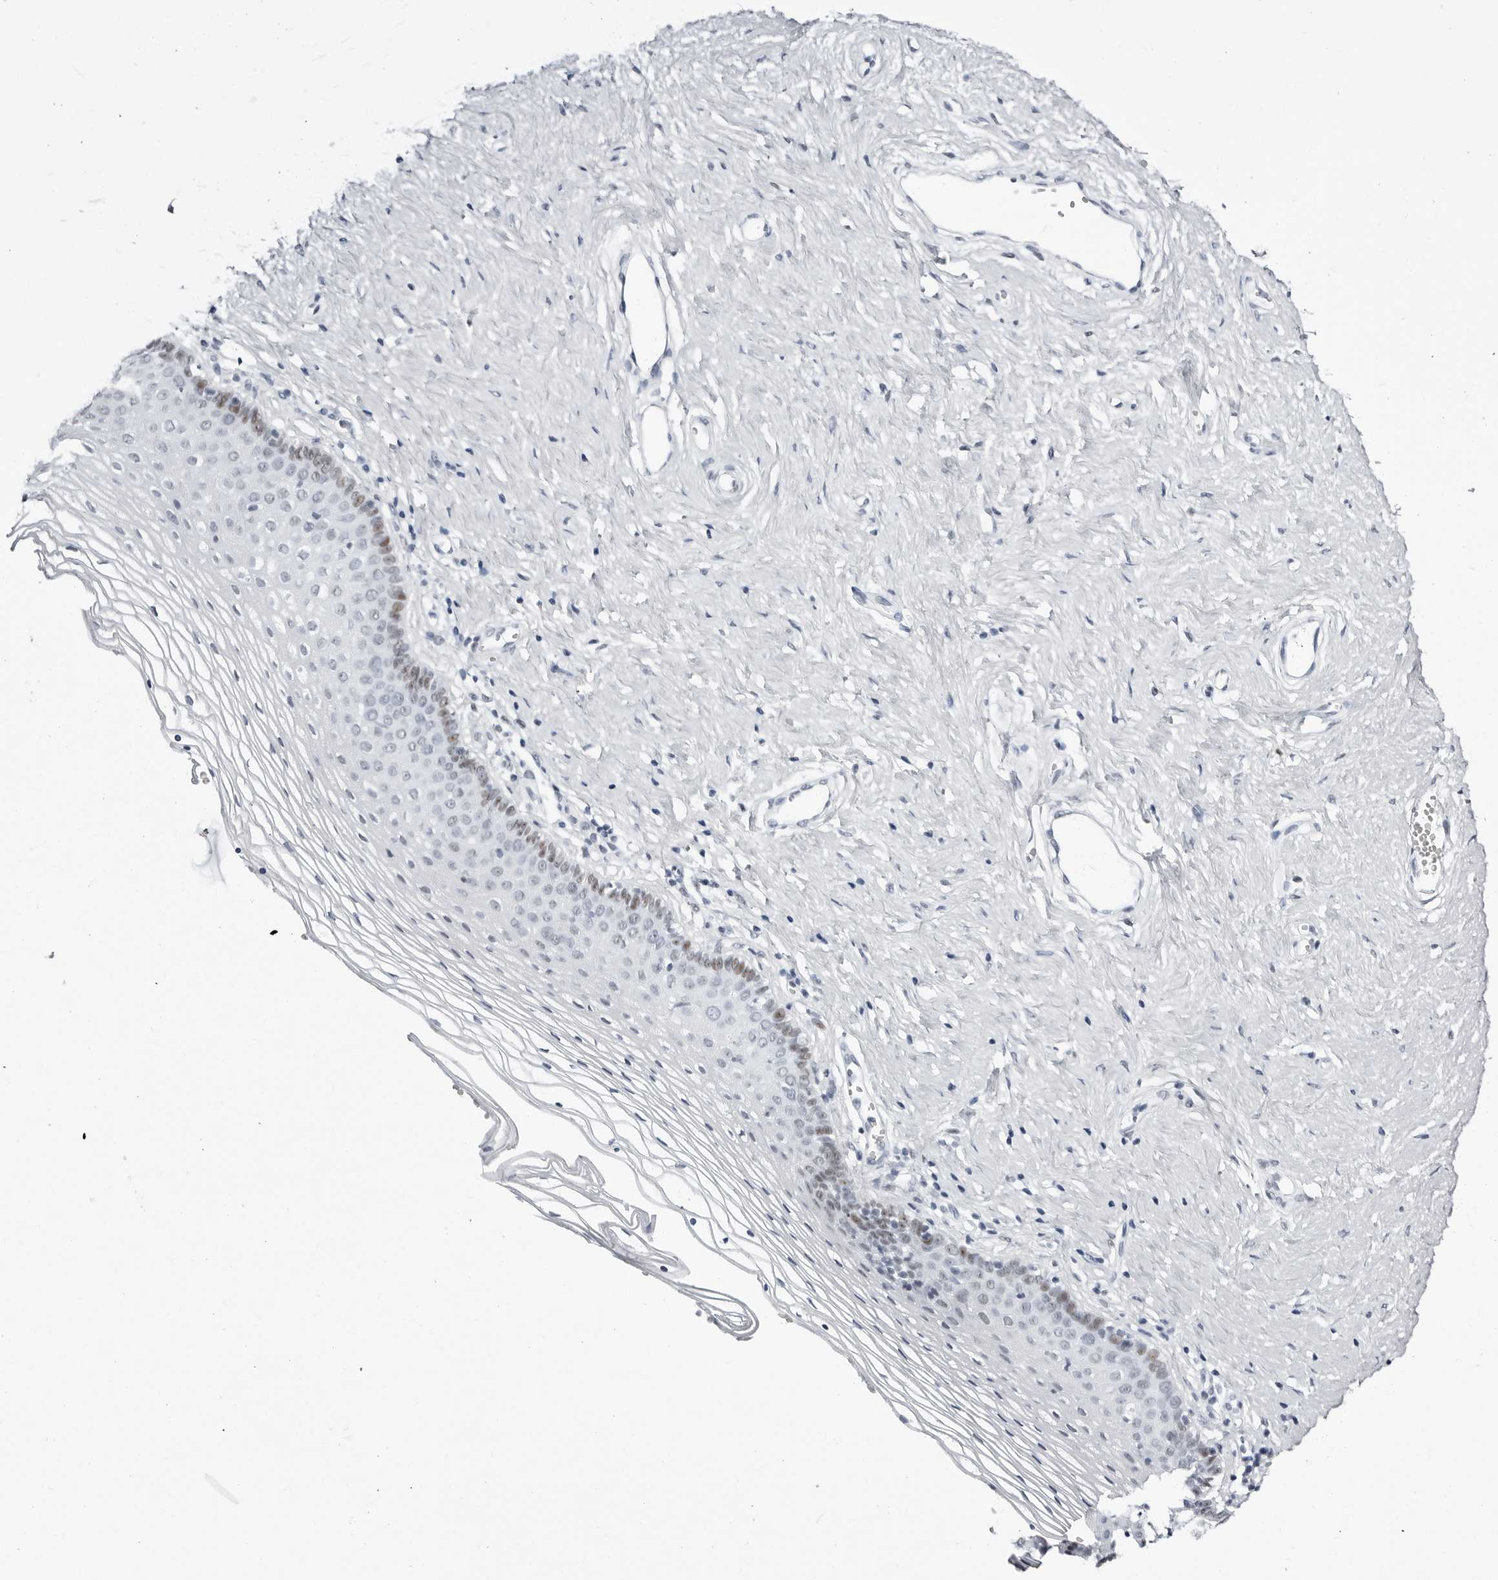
{"staining": {"intensity": "moderate", "quantity": "<25%", "location": "nuclear"}, "tissue": "vagina", "cell_type": "Squamous epithelial cells", "image_type": "normal", "snomed": [{"axis": "morphology", "description": "Normal tissue, NOS"}, {"axis": "topography", "description": "Vagina"}], "caption": "DAB immunohistochemical staining of normal human vagina shows moderate nuclear protein positivity in about <25% of squamous epithelial cells.", "gene": "VEZF1", "patient": {"sex": "female", "age": 32}}